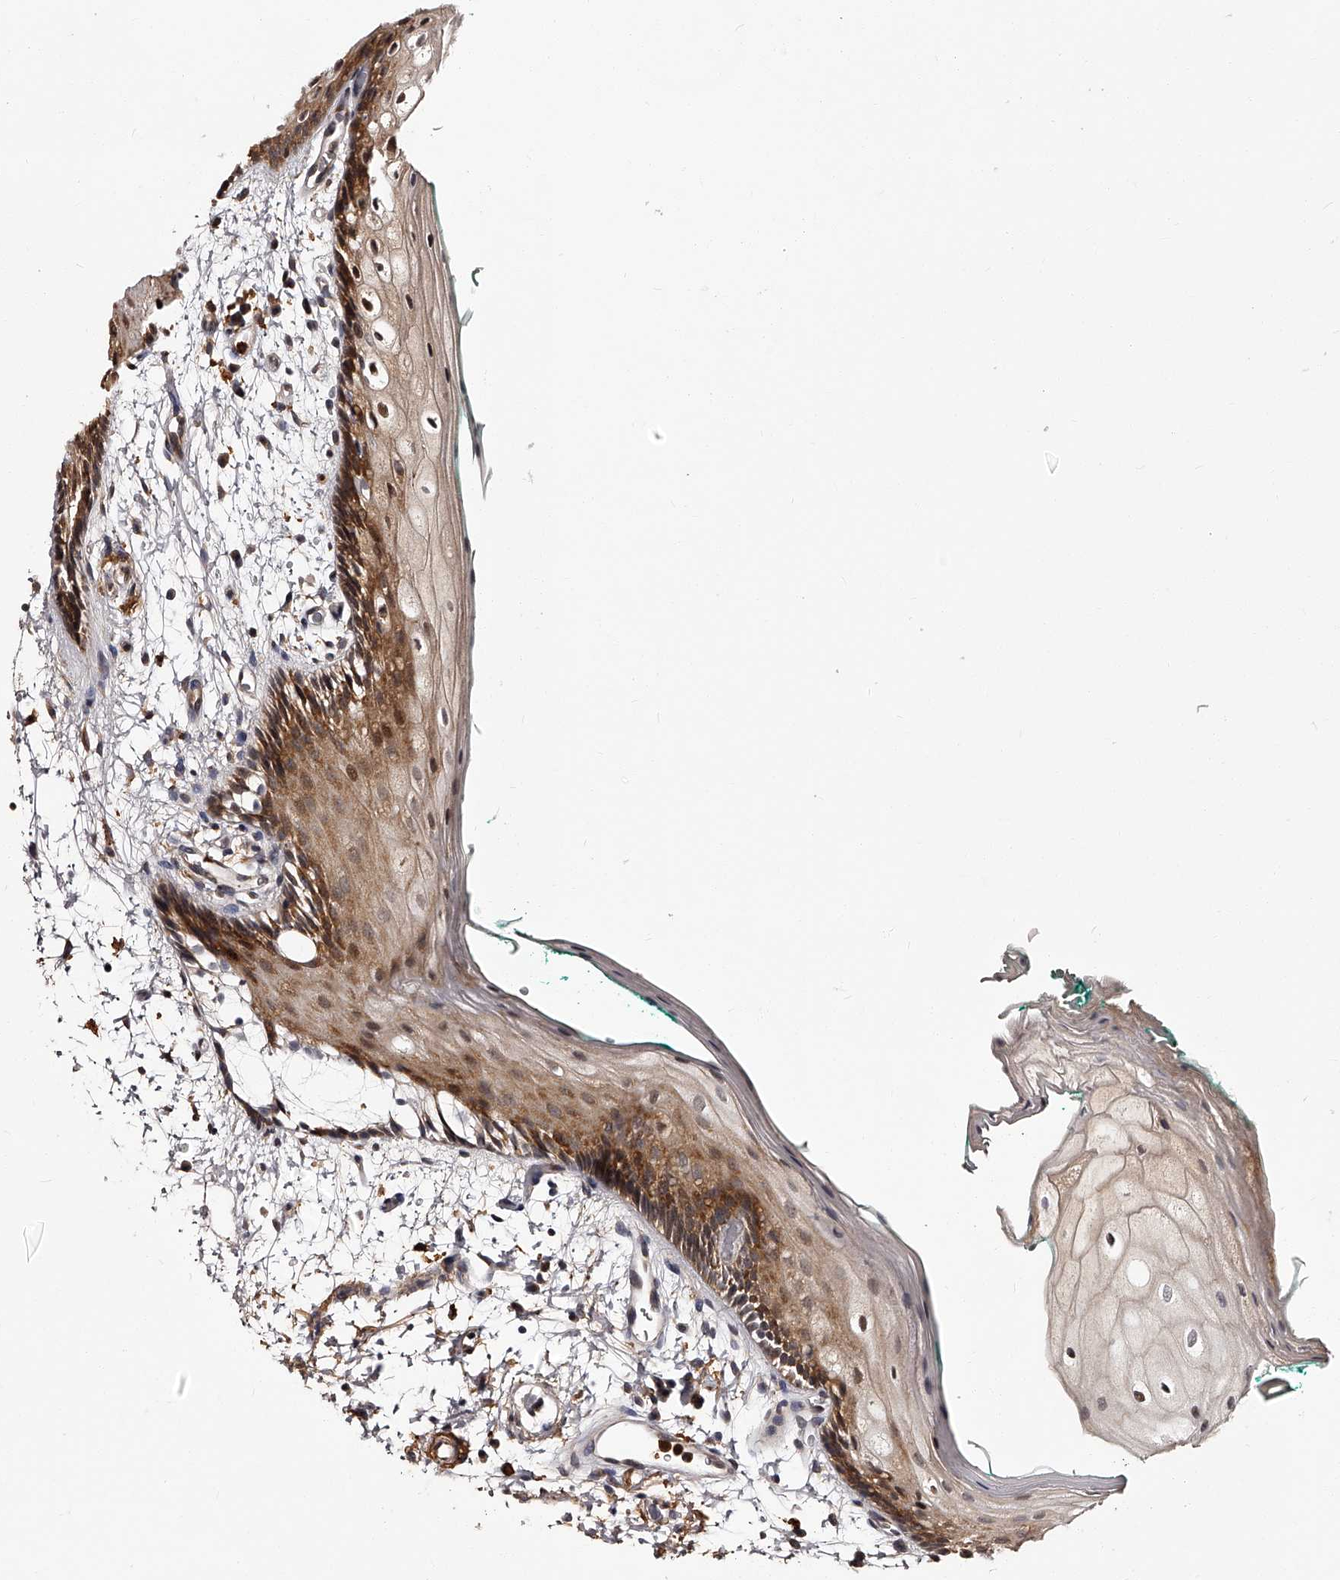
{"staining": {"intensity": "strong", "quantity": "25%-75%", "location": "cytoplasmic/membranous,nuclear"}, "tissue": "oral mucosa", "cell_type": "Squamous epithelial cells", "image_type": "normal", "snomed": [{"axis": "morphology", "description": "Normal tissue, NOS"}, {"axis": "topography", "description": "Skeletal muscle"}, {"axis": "topography", "description": "Oral tissue"}, {"axis": "topography", "description": "Peripheral nerve tissue"}], "caption": "Immunohistochemical staining of unremarkable oral mucosa shows 25%-75% levels of strong cytoplasmic/membranous,nuclear protein expression in about 25%-75% of squamous epithelial cells. (IHC, brightfield microscopy, high magnification).", "gene": "RSC1A1", "patient": {"sex": "female", "age": 84}}